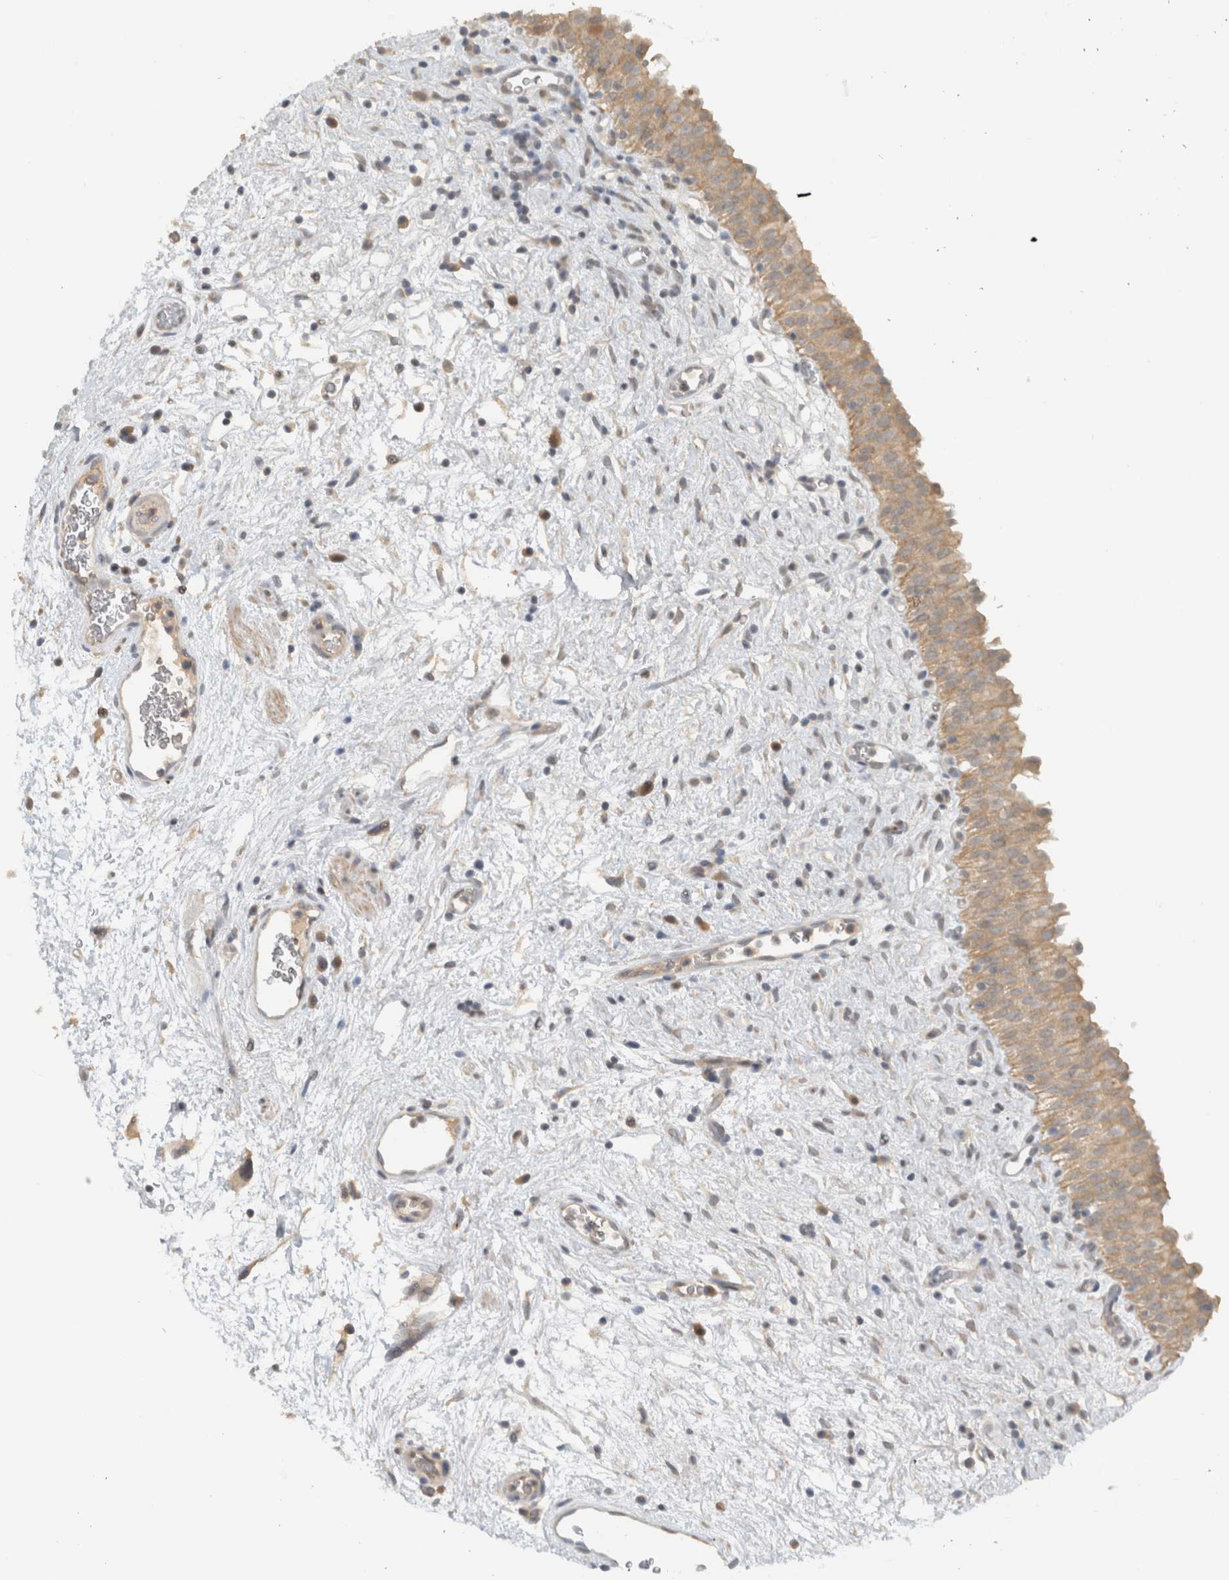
{"staining": {"intensity": "moderate", "quantity": ">75%", "location": "cytoplasmic/membranous"}, "tissue": "urinary bladder", "cell_type": "Urothelial cells", "image_type": "normal", "snomed": [{"axis": "morphology", "description": "Normal tissue, NOS"}, {"axis": "topography", "description": "Urinary bladder"}], "caption": "Urinary bladder stained with a brown dye exhibits moderate cytoplasmic/membranous positive staining in about >75% of urothelial cells.", "gene": "ERCC6L2", "patient": {"sex": "male", "age": 82}}